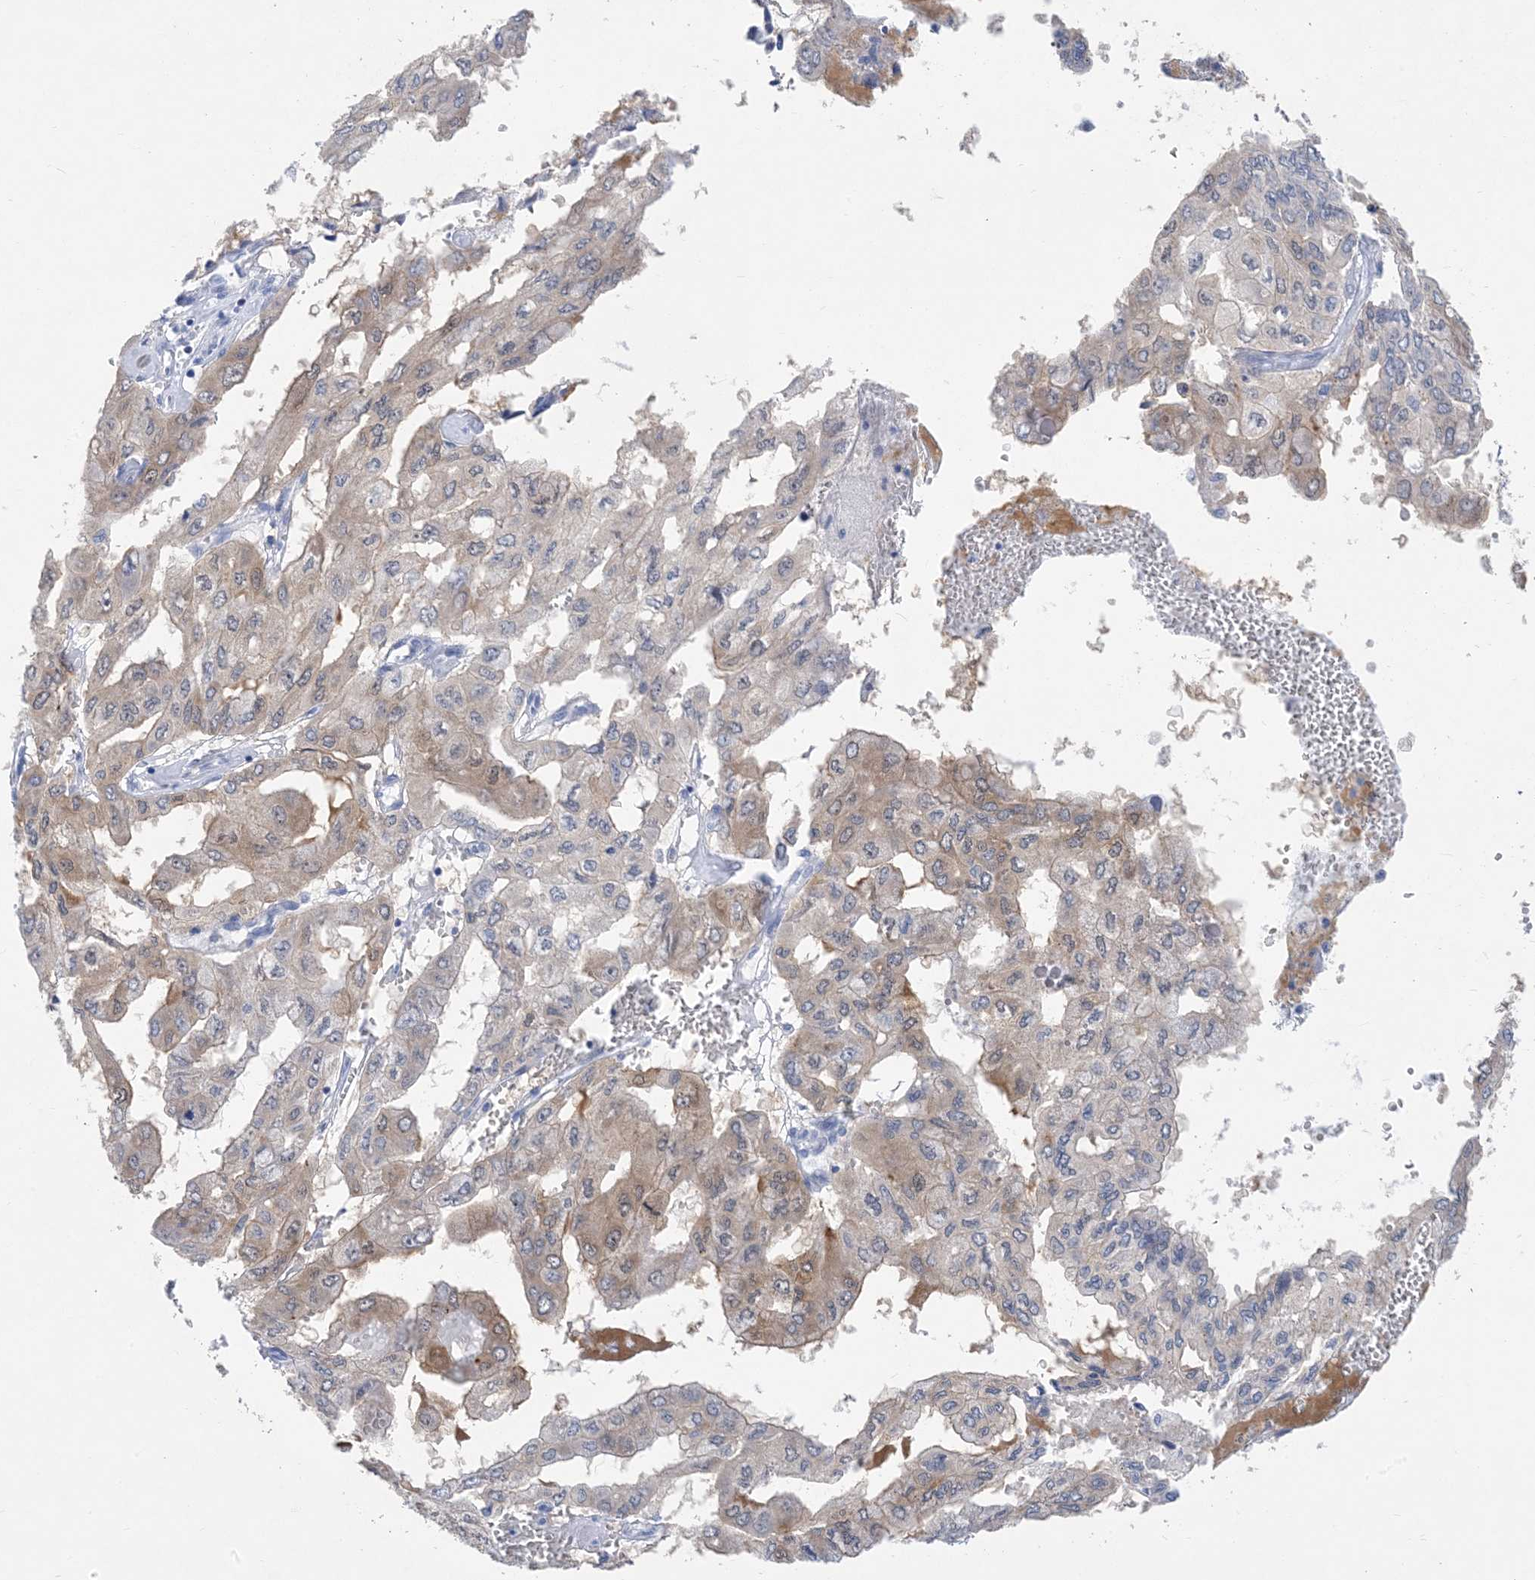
{"staining": {"intensity": "moderate", "quantity": "25%-75%", "location": "cytoplasmic/membranous"}, "tissue": "pancreatic cancer", "cell_type": "Tumor cells", "image_type": "cancer", "snomed": [{"axis": "morphology", "description": "Adenocarcinoma, NOS"}, {"axis": "topography", "description": "Pancreas"}], "caption": "Brown immunohistochemical staining in pancreatic cancer displays moderate cytoplasmic/membranous staining in about 25%-75% of tumor cells. (DAB (3,3'-diaminobenzidine) IHC, brown staining for protein, blue staining for nuclei).", "gene": "SH3YL1", "patient": {"sex": "male", "age": 51}}